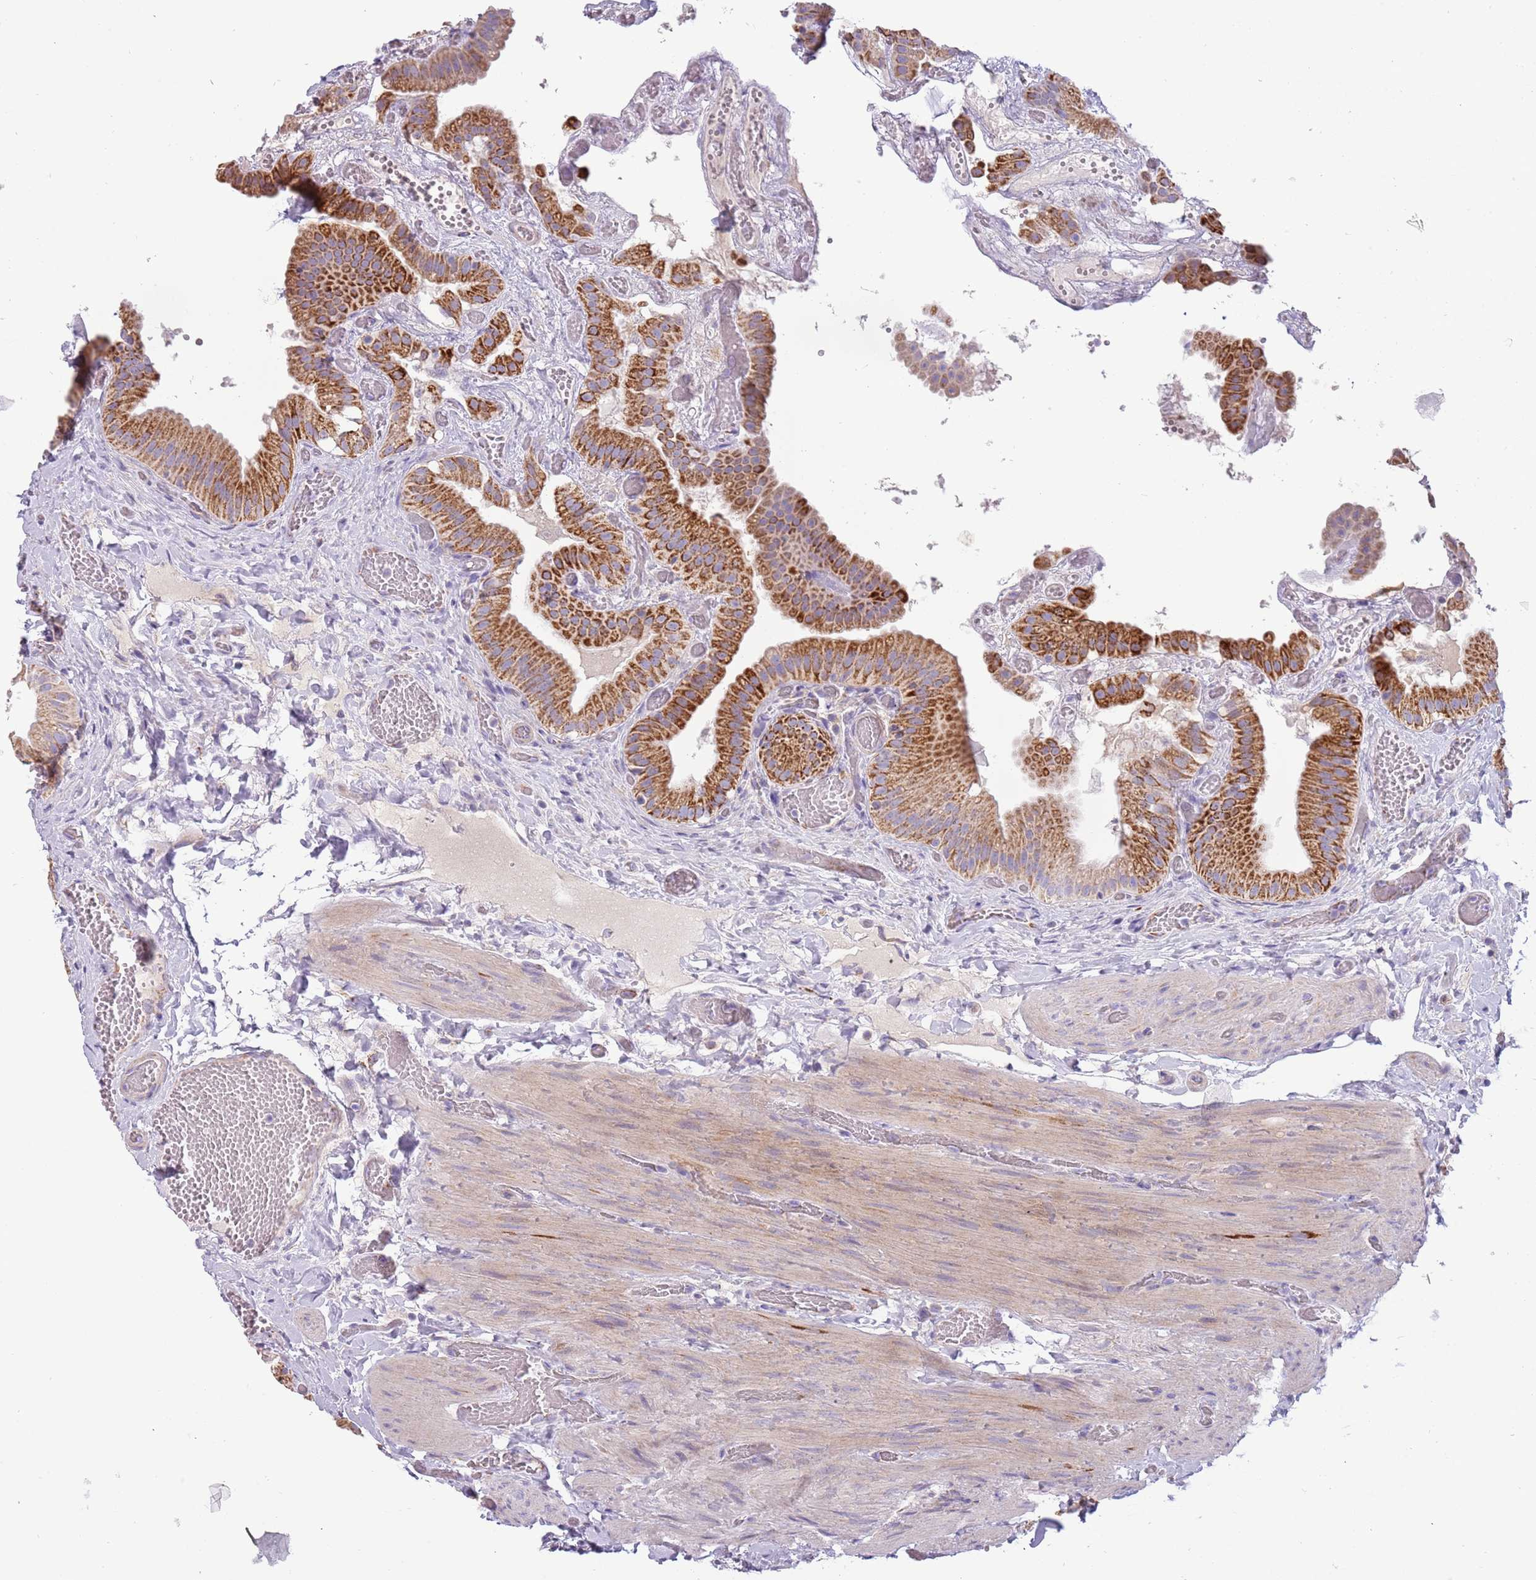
{"staining": {"intensity": "strong", "quantity": "25%-75%", "location": "cytoplasmic/membranous"}, "tissue": "gallbladder", "cell_type": "Glandular cells", "image_type": "normal", "snomed": [{"axis": "morphology", "description": "Normal tissue, NOS"}, {"axis": "topography", "description": "Gallbladder"}], "caption": "About 25%-75% of glandular cells in unremarkable gallbladder demonstrate strong cytoplasmic/membranous protein staining as visualized by brown immunohistochemical staining.", "gene": "RNF222", "patient": {"sex": "female", "age": 64}}